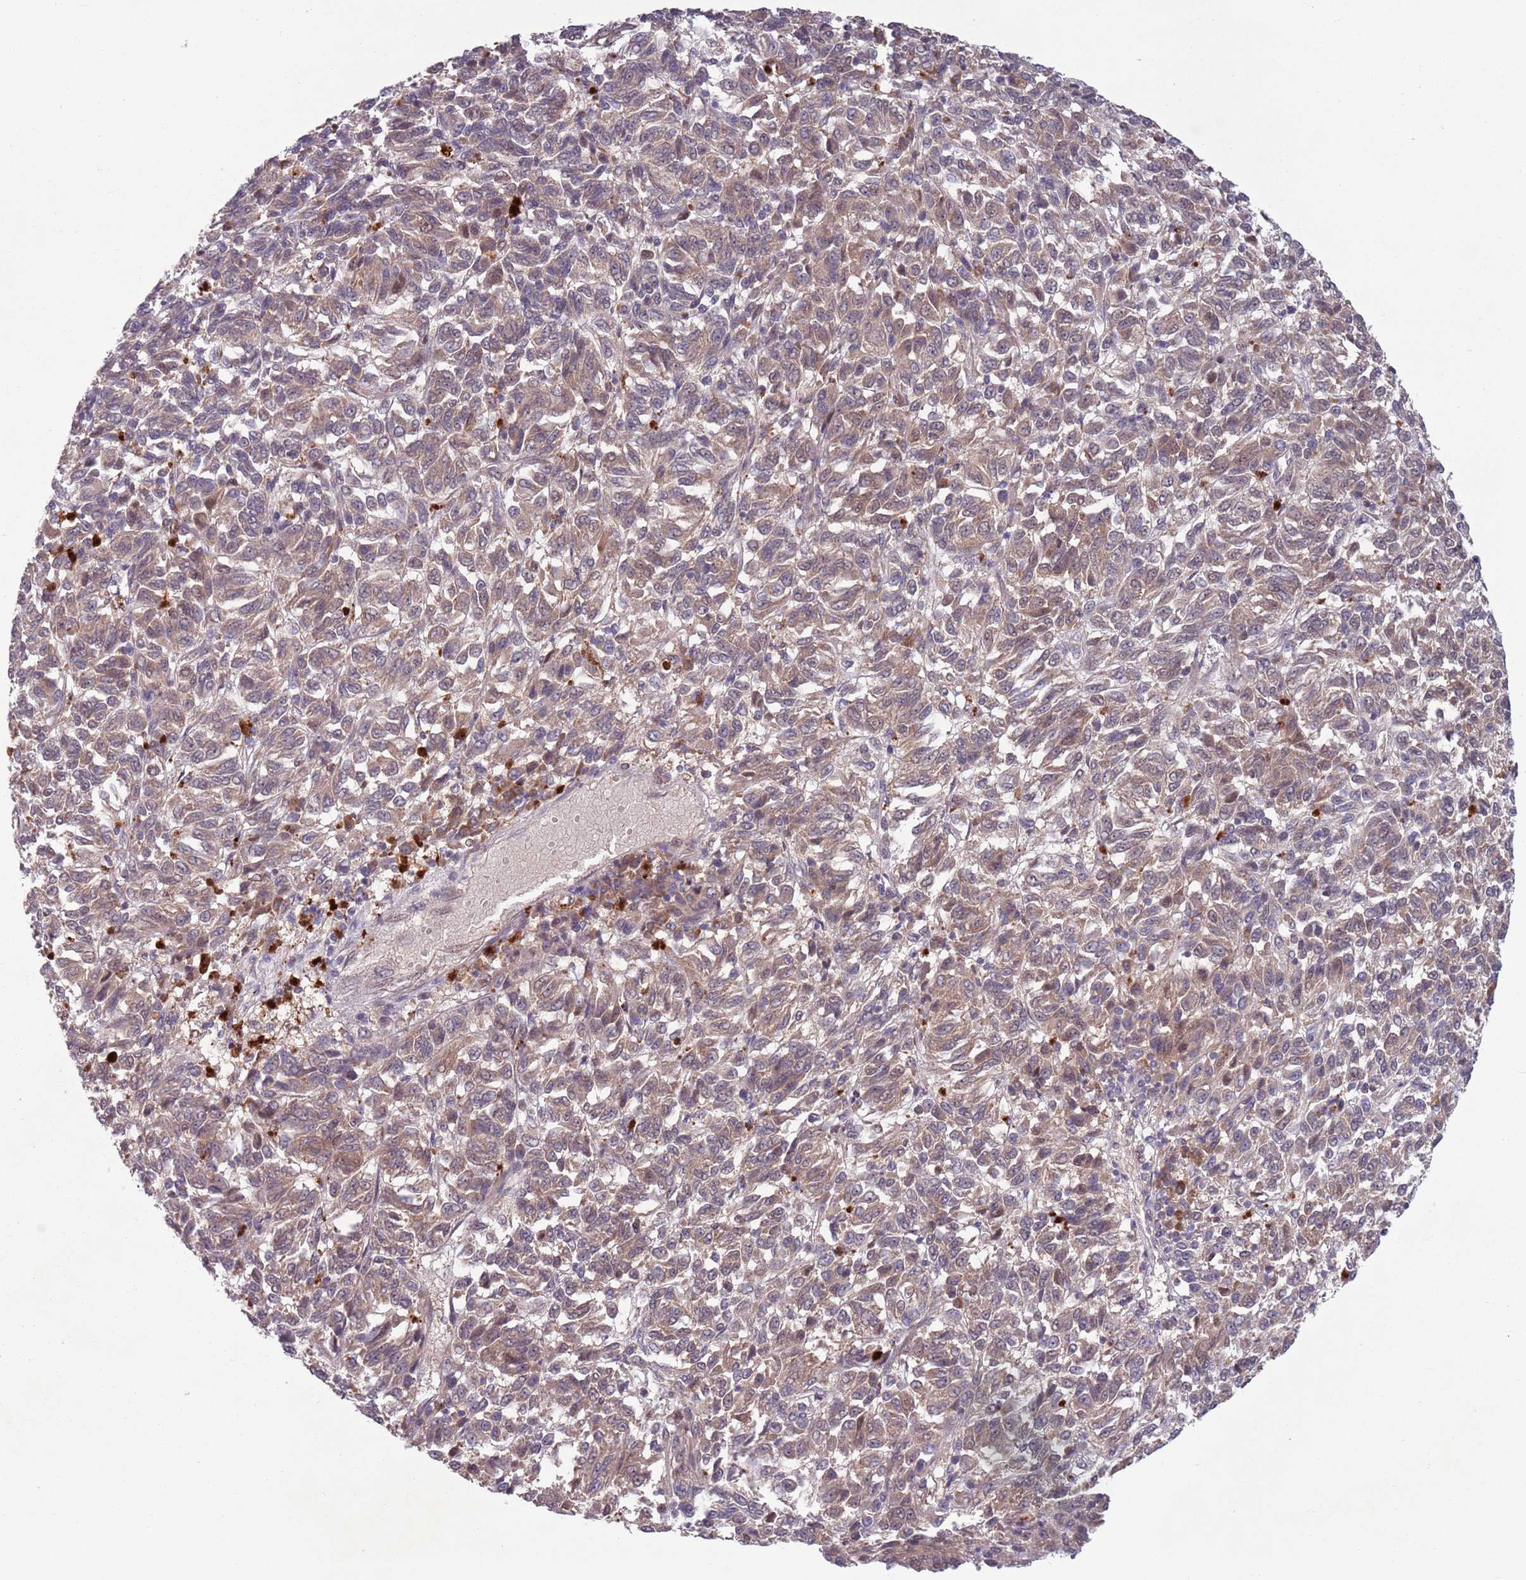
{"staining": {"intensity": "weak", "quantity": ">75%", "location": "cytoplasmic/membranous"}, "tissue": "melanoma", "cell_type": "Tumor cells", "image_type": "cancer", "snomed": [{"axis": "morphology", "description": "Malignant melanoma, Metastatic site"}, {"axis": "topography", "description": "Lung"}], "caption": "Melanoma stained with DAB immunohistochemistry (IHC) exhibits low levels of weak cytoplasmic/membranous expression in approximately >75% of tumor cells. (Stains: DAB (3,3'-diaminobenzidine) in brown, nuclei in blue, Microscopy: brightfield microscopy at high magnification).", "gene": "TYW1", "patient": {"sex": "male", "age": 64}}